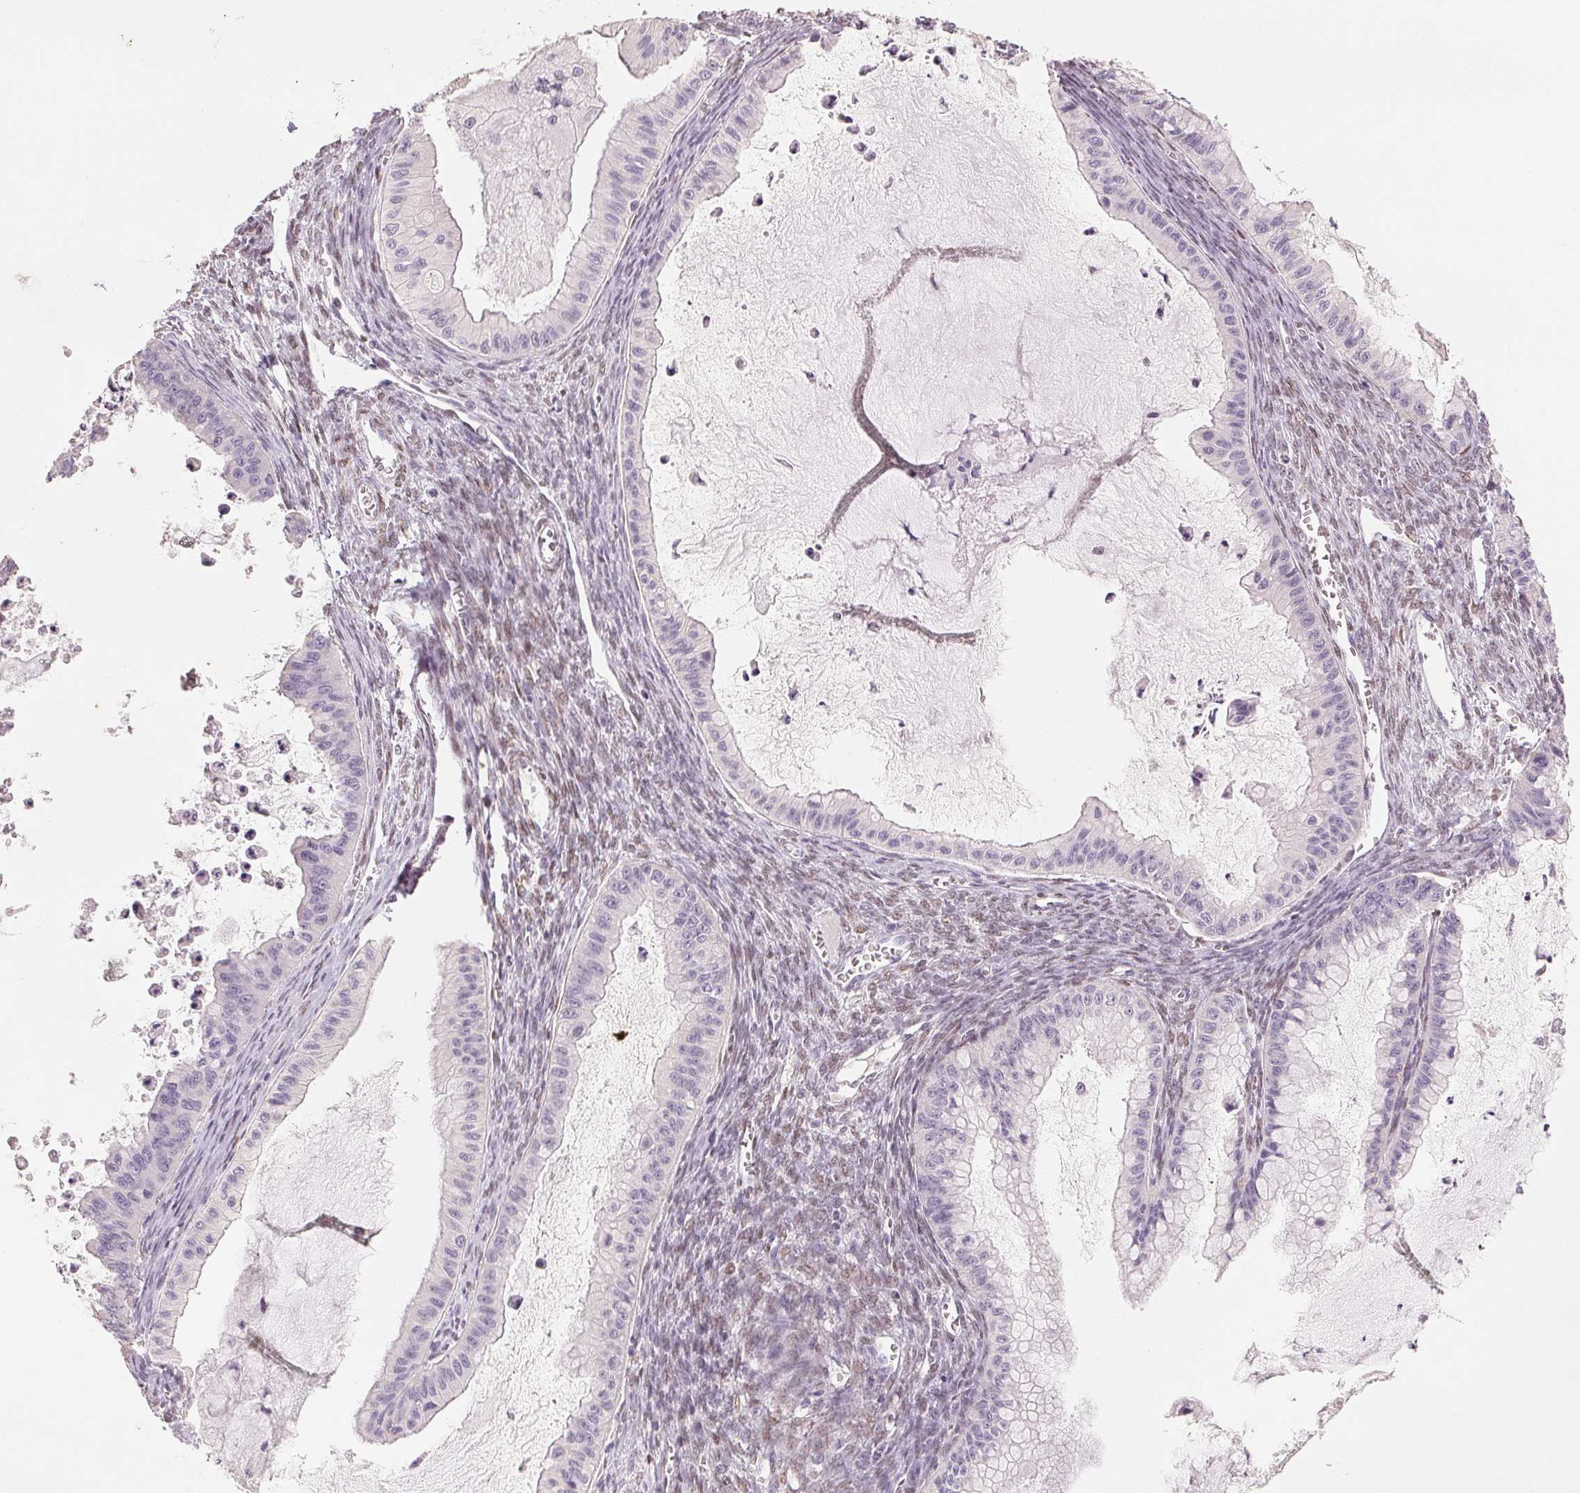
{"staining": {"intensity": "negative", "quantity": "none", "location": "none"}, "tissue": "ovarian cancer", "cell_type": "Tumor cells", "image_type": "cancer", "snomed": [{"axis": "morphology", "description": "Cystadenocarcinoma, mucinous, NOS"}, {"axis": "topography", "description": "Ovary"}], "caption": "A photomicrograph of human ovarian cancer (mucinous cystadenocarcinoma) is negative for staining in tumor cells.", "gene": "SMARCD3", "patient": {"sex": "female", "age": 72}}